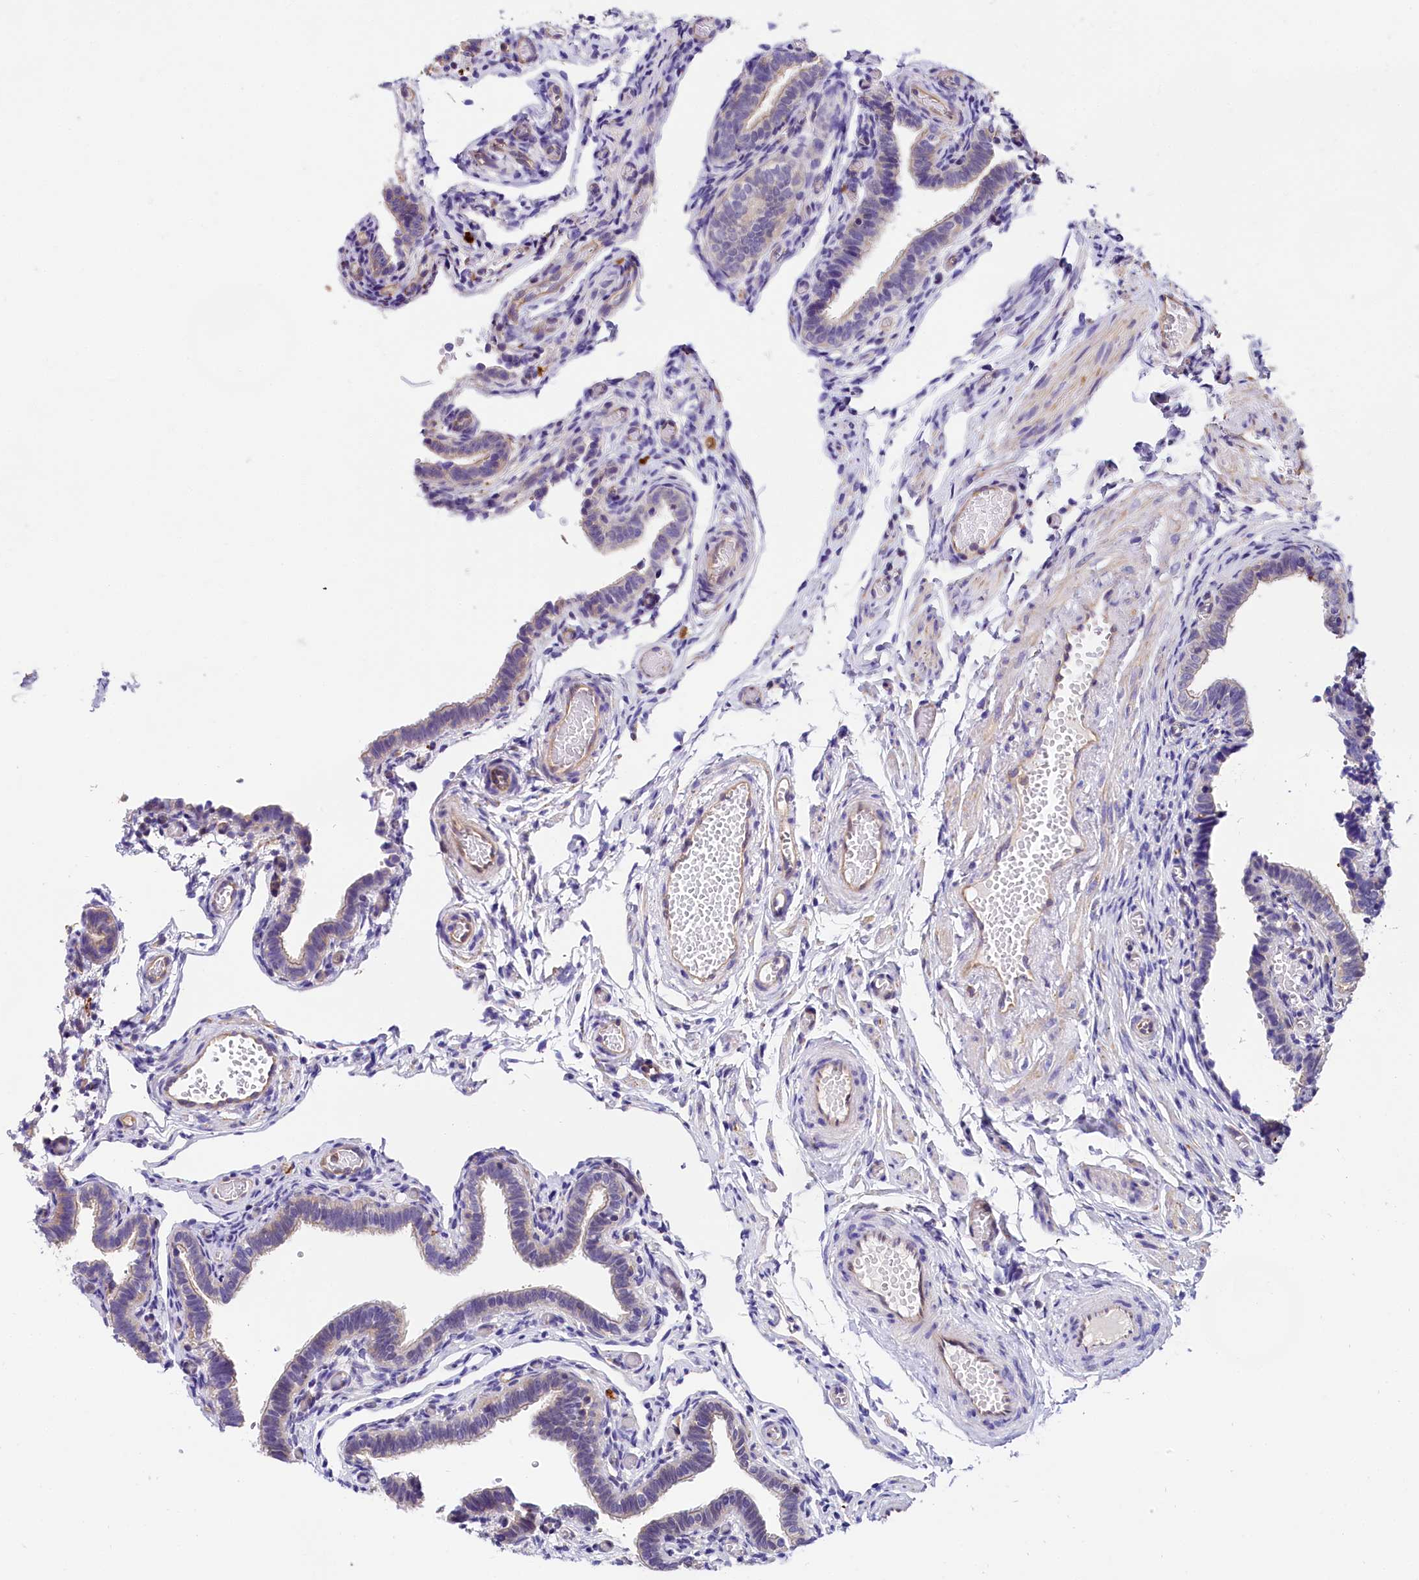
{"staining": {"intensity": "negative", "quantity": "none", "location": "none"}, "tissue": "fallopian tube", "cell_type": "Glandular cells", "image_type": "normal", "snomed": [{"axis": "morphology", "description": "Normal tissue, NOS"}, {"axis": "topography", "description": "Fallopian tube"}], "caption": "Glandular cells show no significant protein staining in benign fallopian tube. The staining is performed using DAB brown chromogen with nuclei counter-stained in using hematoxylin.", "gene": "OAS3", "patient": {"sex": "female", "age": 36}}